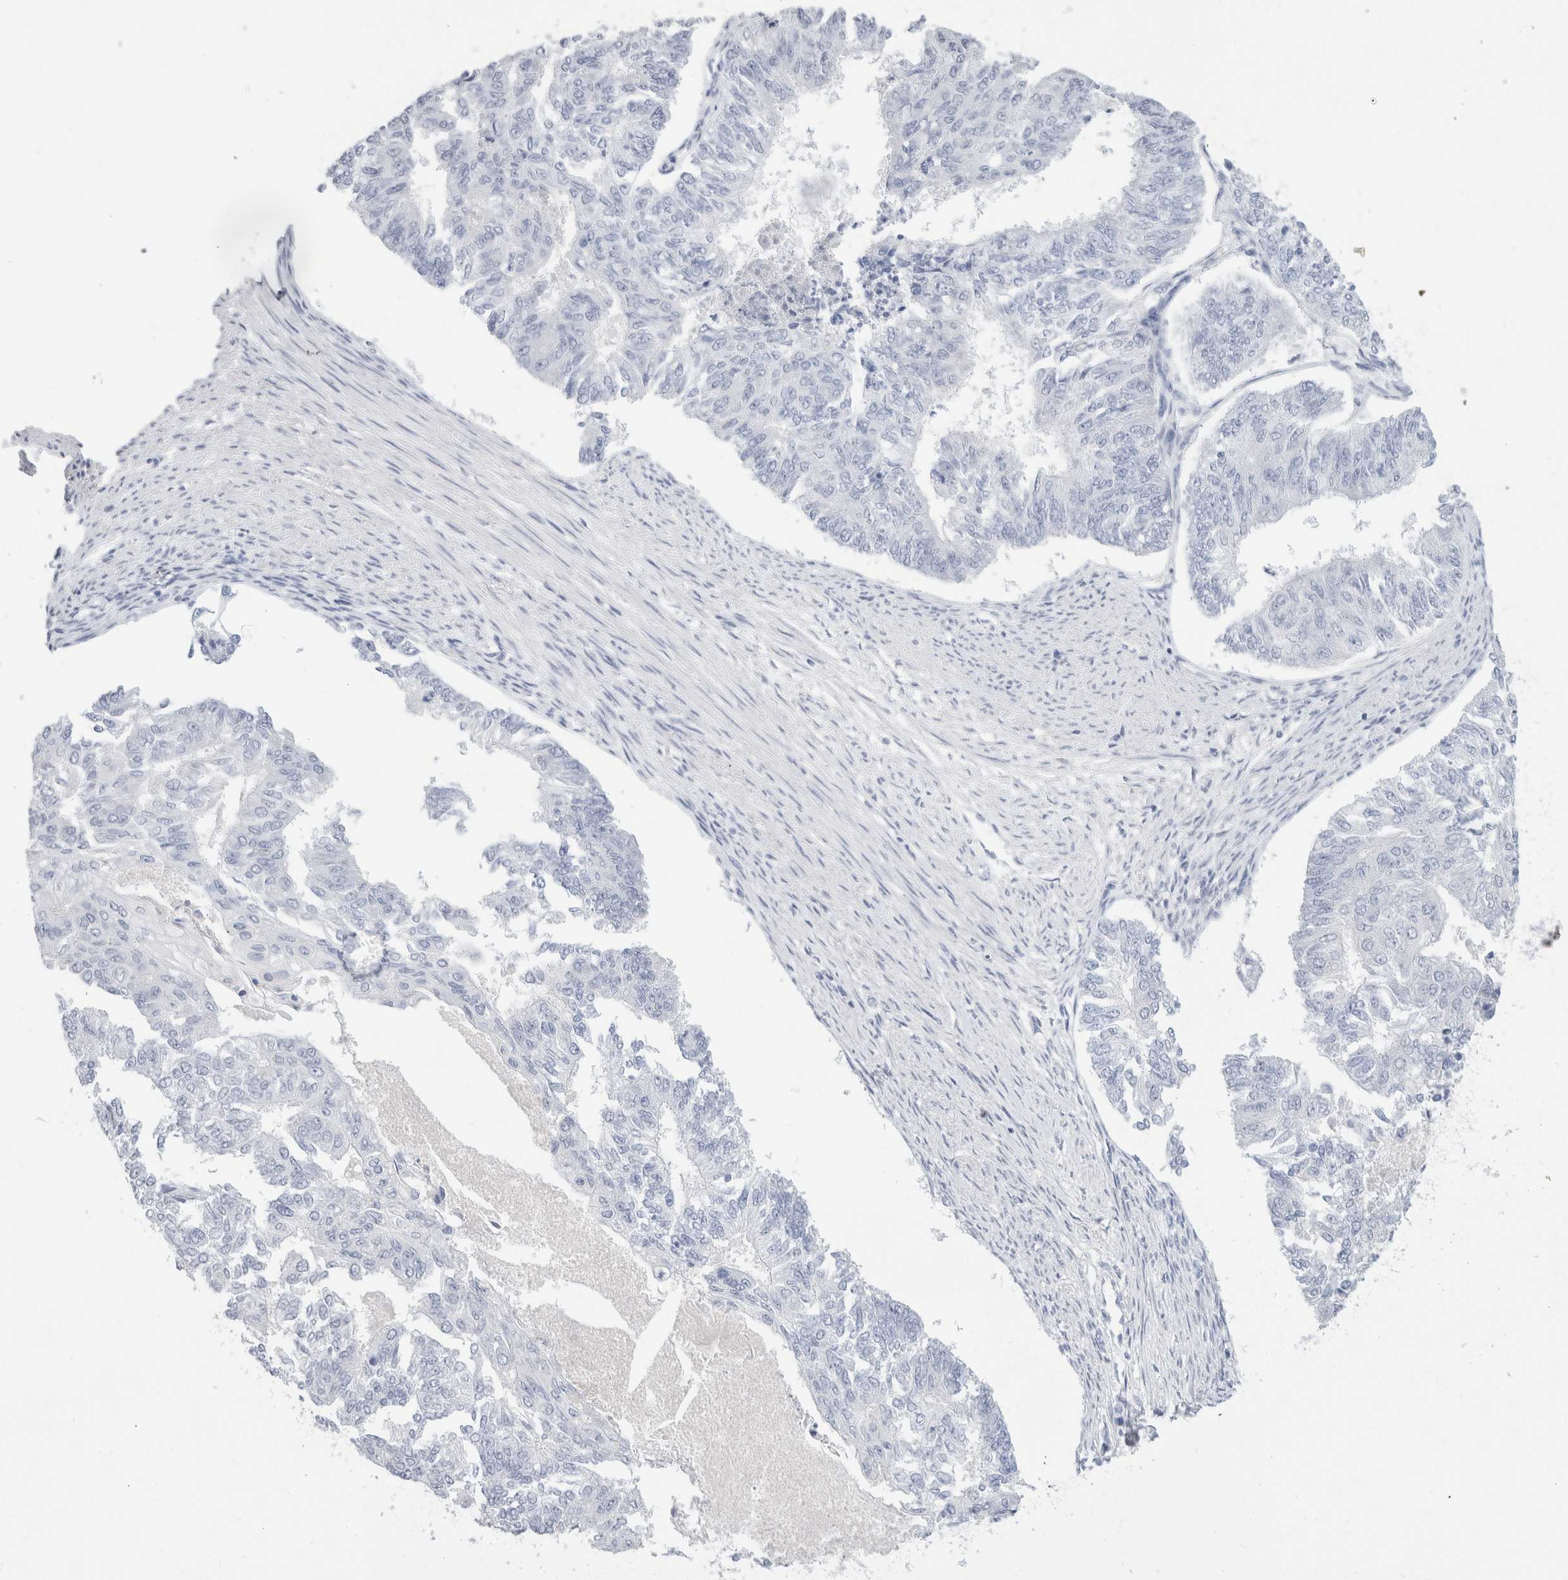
{"staining": {"intensity": "negative", "quantity": "none", "location": "none"}, "tissue": "endometrial cancer", "cell_type": "Tumor cells", "image_type": "cancer", "snomed": [{"axis": "morphology", "description": "Adenocarcinoma, NOS"}, {"axis": "topography", "description": "Endometrium"}], "caption": "A histopathology image of human endometrial cancer (adenocarcinoma) is negative for staining in tumor cells.", "gene": "CD38", "patient": {"sex": "female", "age": 32}}